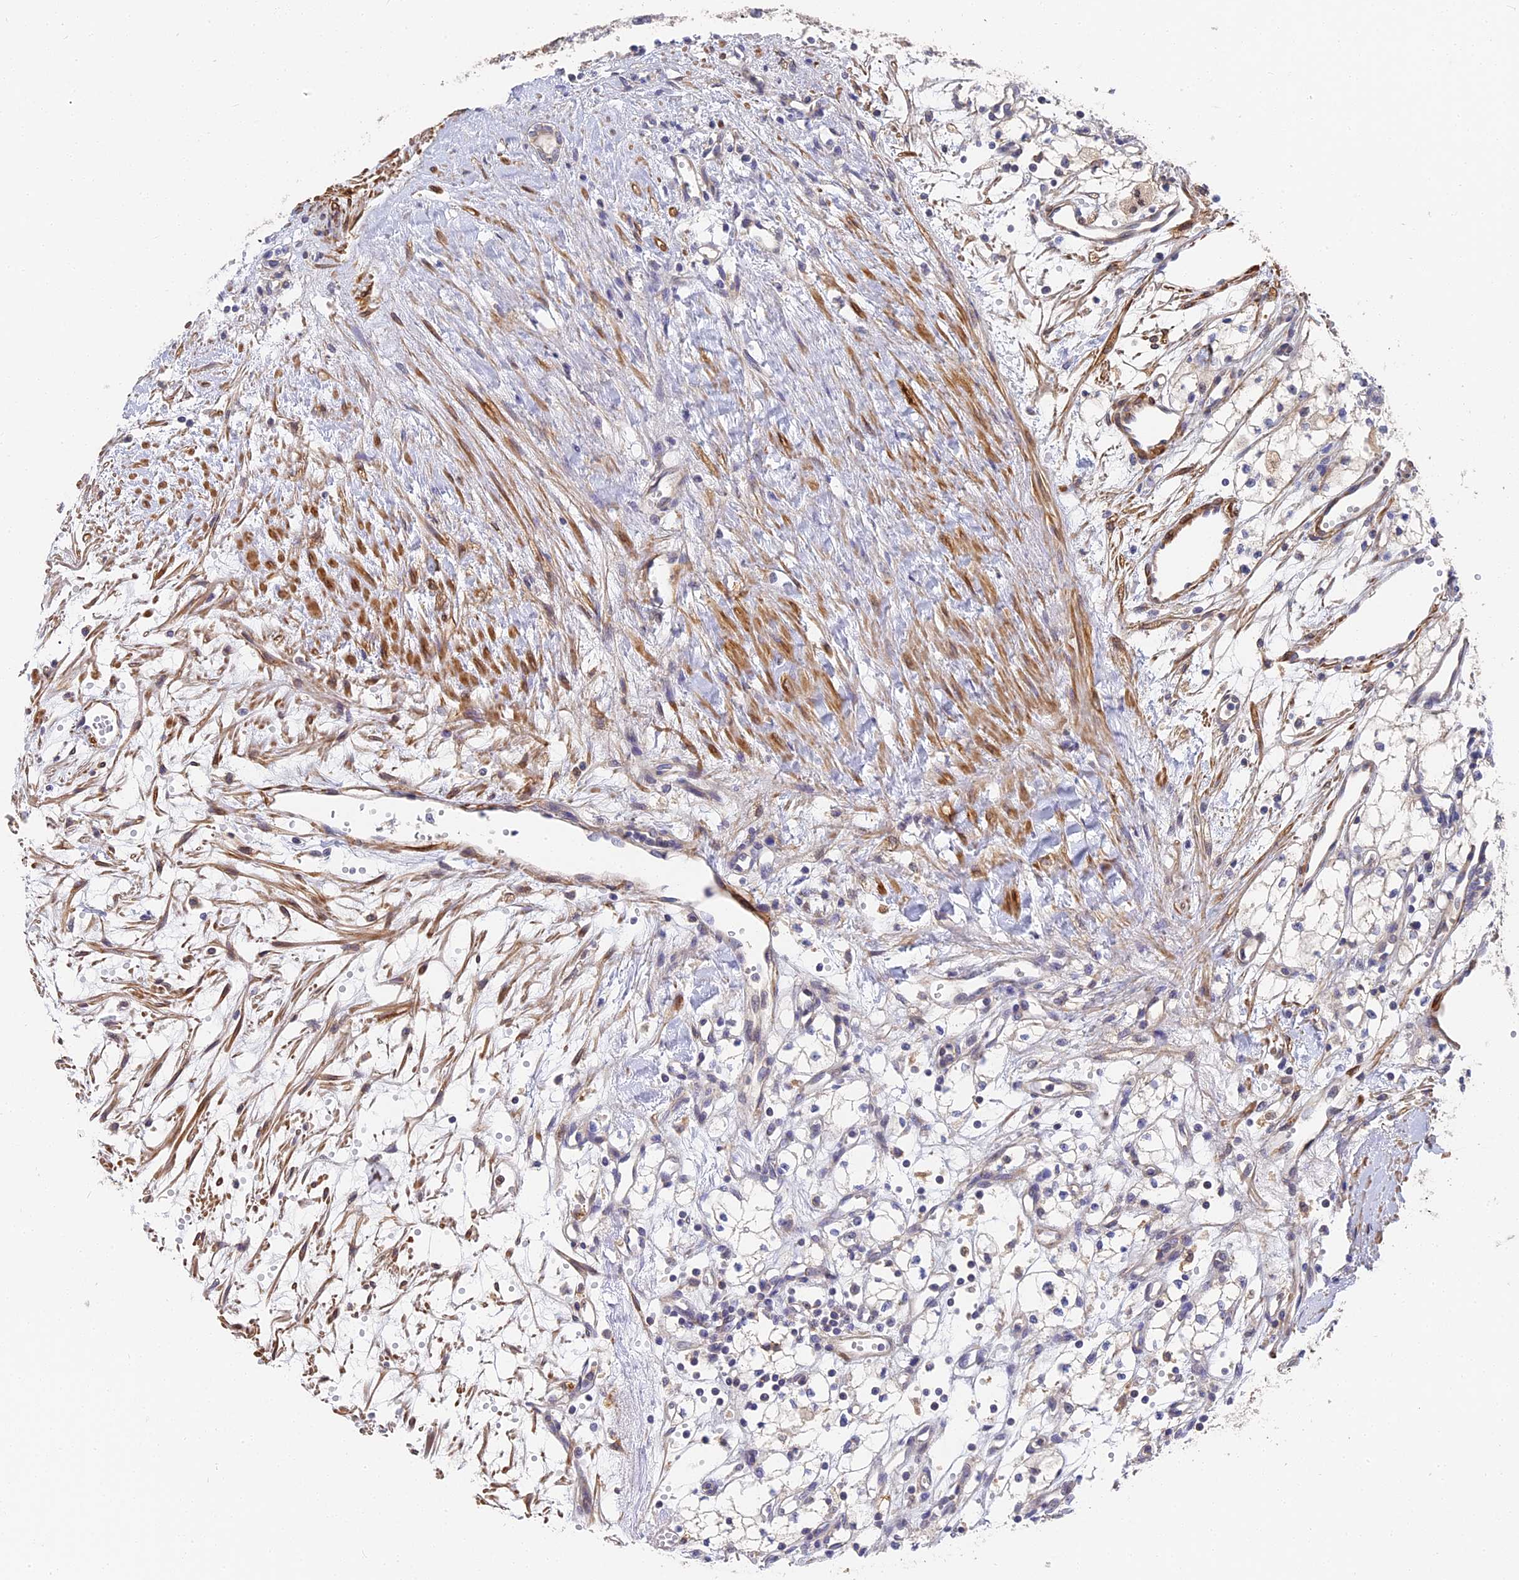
{"staining": {"intensity": "moderate", "quantity": "<25%", "location": "nuclear"}, "tissue": "renal cancer", "cell_type": "Tumor cells", "image_type": "cancer", "snomed": [{"axis": "morphology", "description": "Adenocarcinoma, NOS"}, {"axis": "topography", "description": "Kidney"}], "caption": "Moderate nuclear protein staining is seen in approximately <25% of tumor cells in renal cancer (adenocarcinoma).", "gene": "CCDC113", "patient": {"sex": "male", "age": 59}}